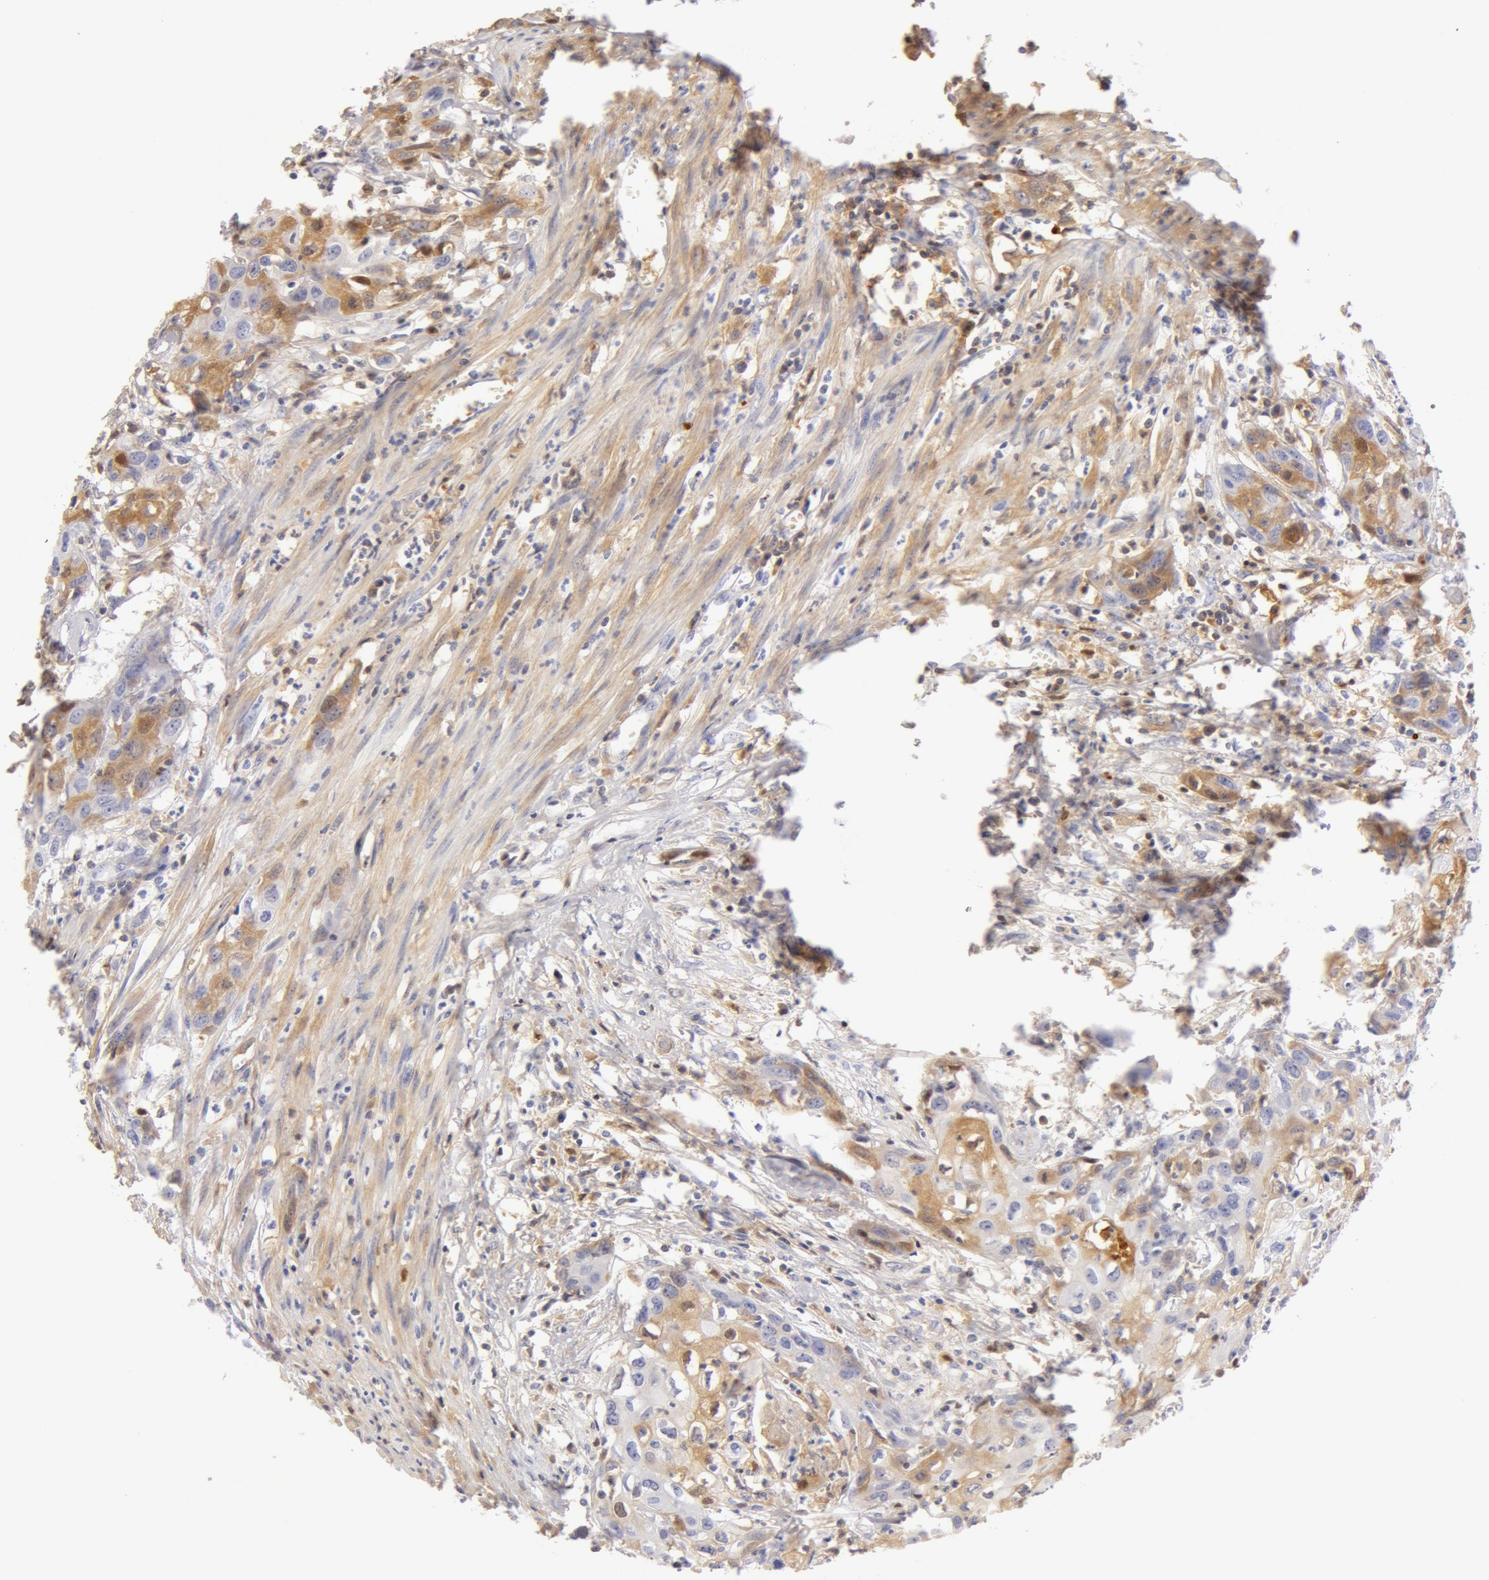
{"staining": {"intensity": "weak", "quantity": "<25%", "location": "cytoplasmic/membranous,nuclear"}, "tissue": "urothelial cancer", "cell_type": "Tumor cells", "image_type": "cancer", "snomed": [{"axis": "morphology", "description": "Urothelial carcinoma, High grade"}, {"axis": "topography", "description": "Urinary bladder"}], "caption": "Immunohistochemical staining of human urothelial cancer demonstrates no significant staining in tumor cells. (Immunohistochemistry, brightfield microscopy, high magnification).", "gene": "AHSG", "patient": {"sex": "male", "age": 54}}